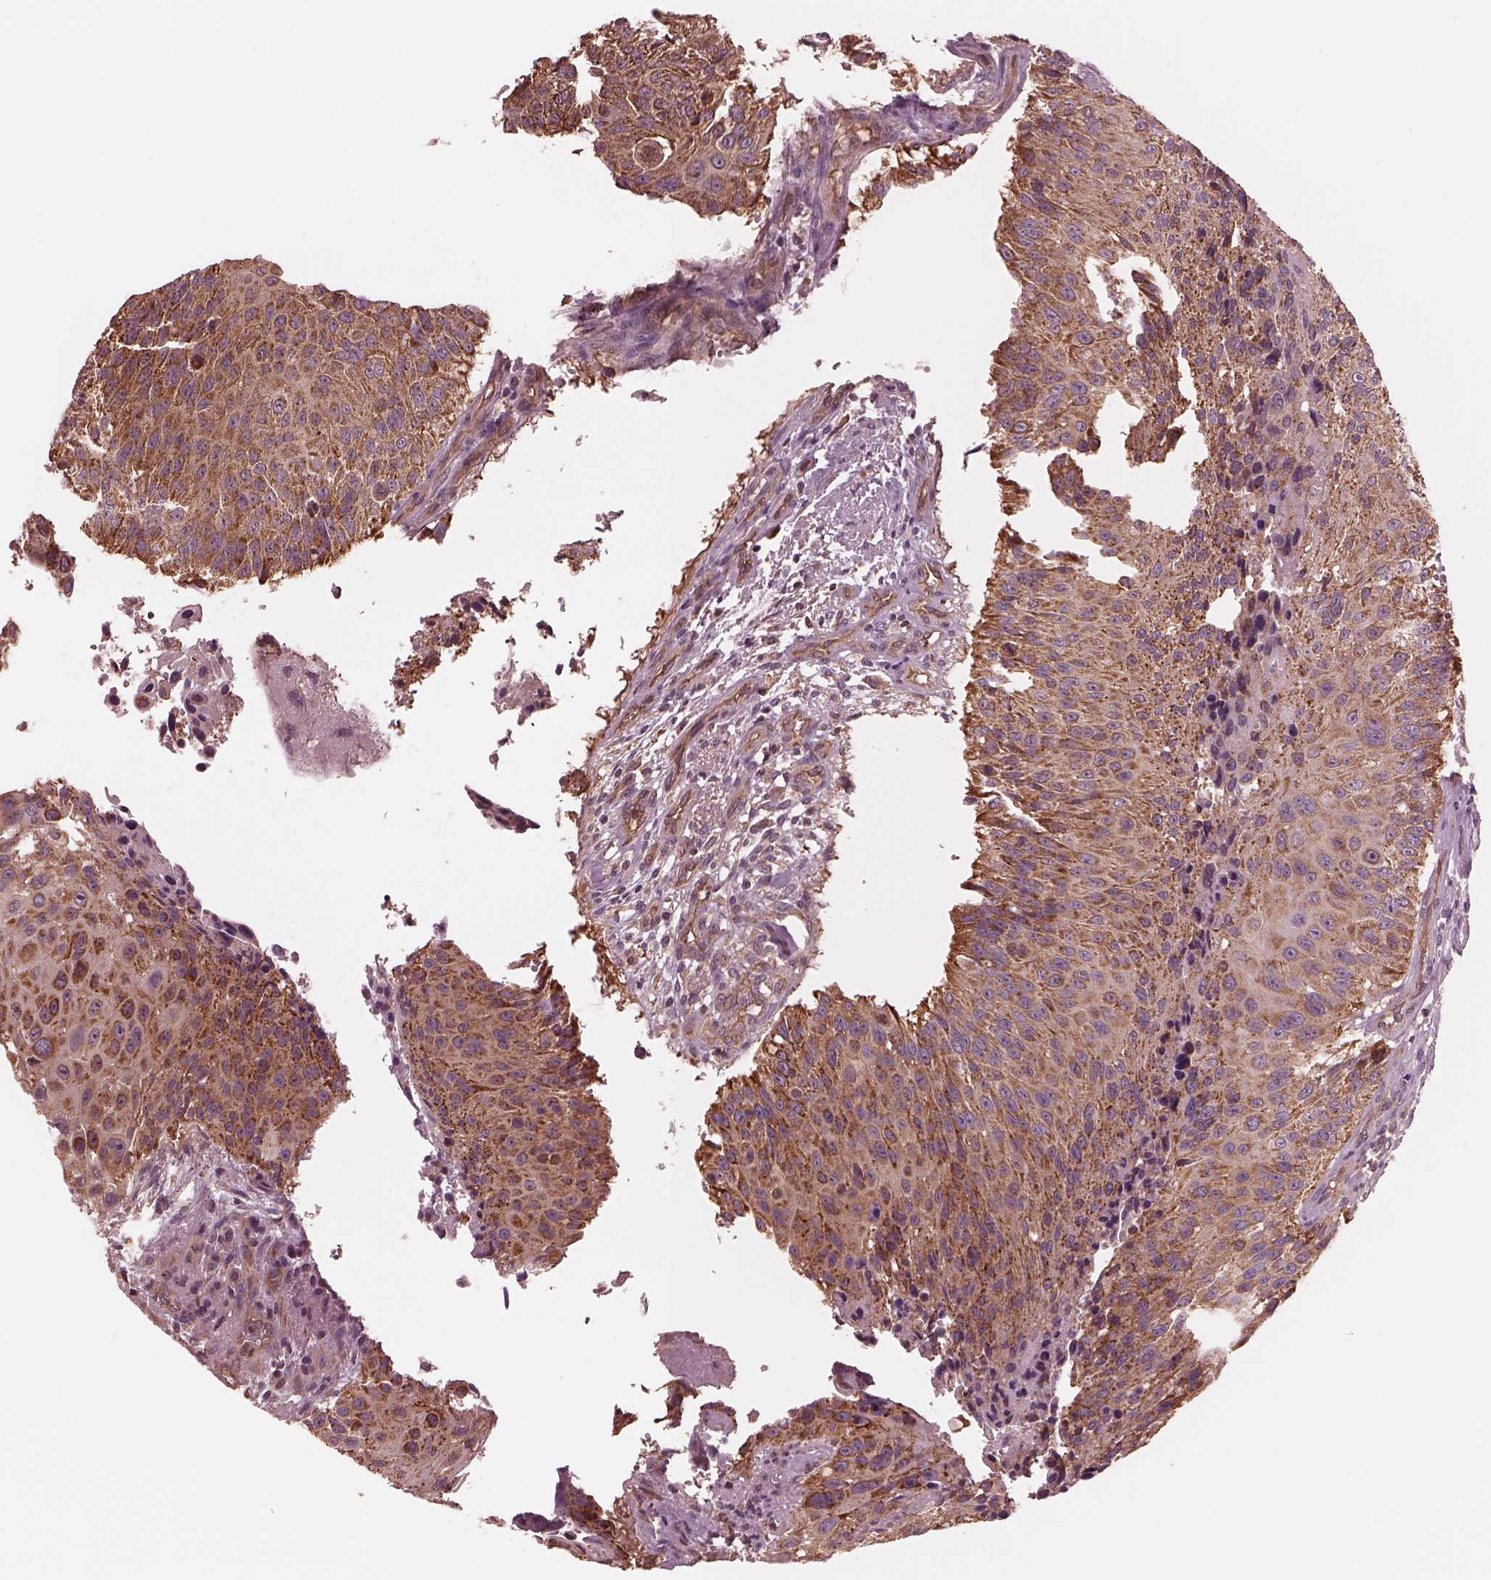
{"staining": {"intensity": "moderate", "quantity": ">75%", "location": "cytoplasmic/membranous"}, "tissue": "urothelial cancer", "cell_type": "Tumor cells", "image_type": "cancer", "snomed": [{"axis": "morphology", "description": "Urothelial carcinoma, NOS"}, {"axis": "topography", "description": "Urinary bladder"}], "caption": "Urothelial cancer tissue exhibits moderate cytoplasmic/membranous positivity in approximately >75% of tumor cells", "gene": "STK33", "patient": {"sex": "male", "age": 55}}